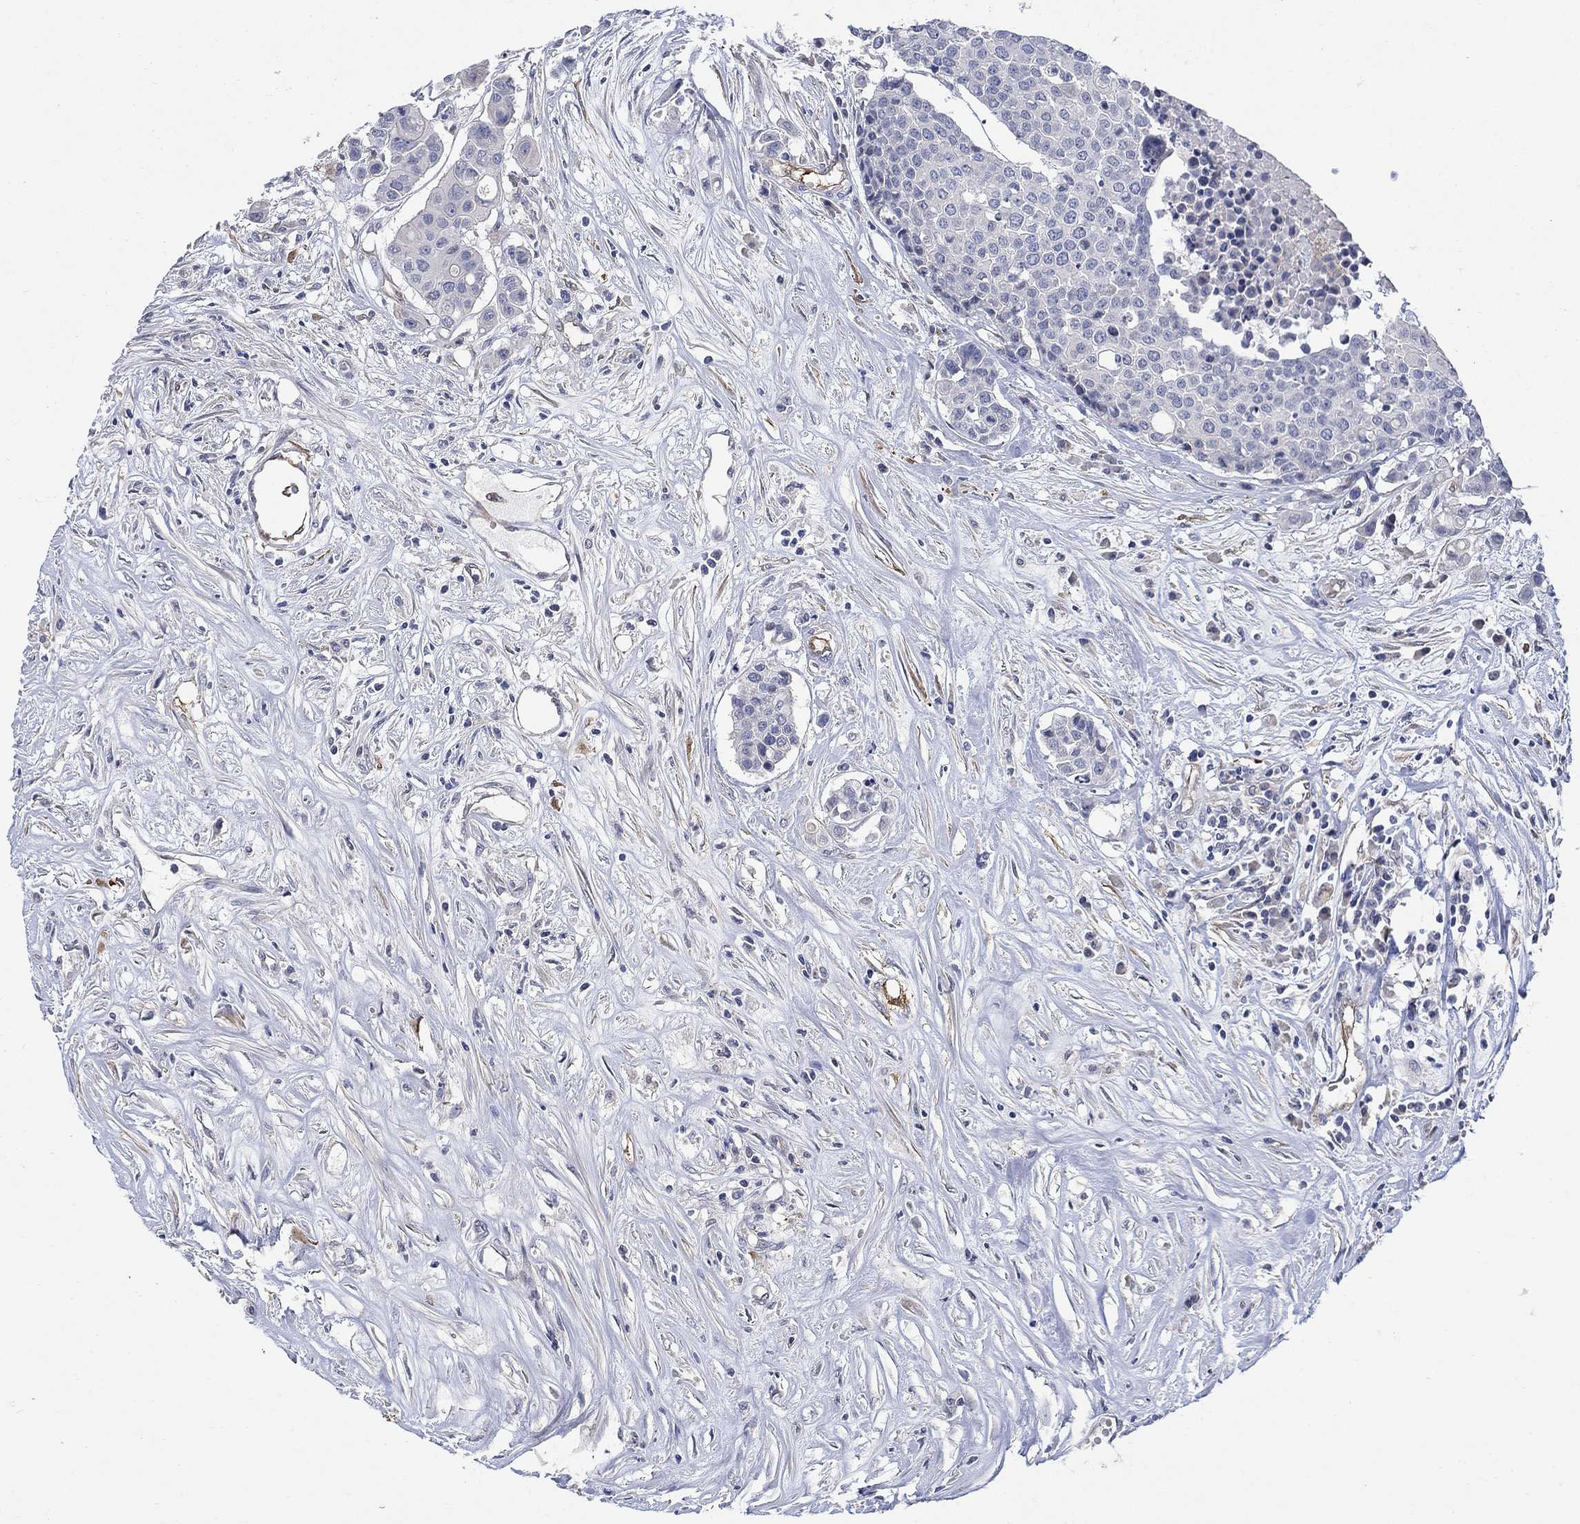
{"staining": {"intensity": "negative", "quantity": "none", "location": "none"}, "tissue": "carcinoid", "cell_type": "Tumor cells", "image_type": "cancer", "snomed": [{"axis": "morphology", "description": "Carcinoid, malignant, NOS"}, {"axis": "topography", "description": "Colon"}], "caption": "Protein analysis of malignant carcinoid exhibits no significant expression in tumor cells.", "gene": "TGM2", "patient": {"sex": "male", "age": 81}}